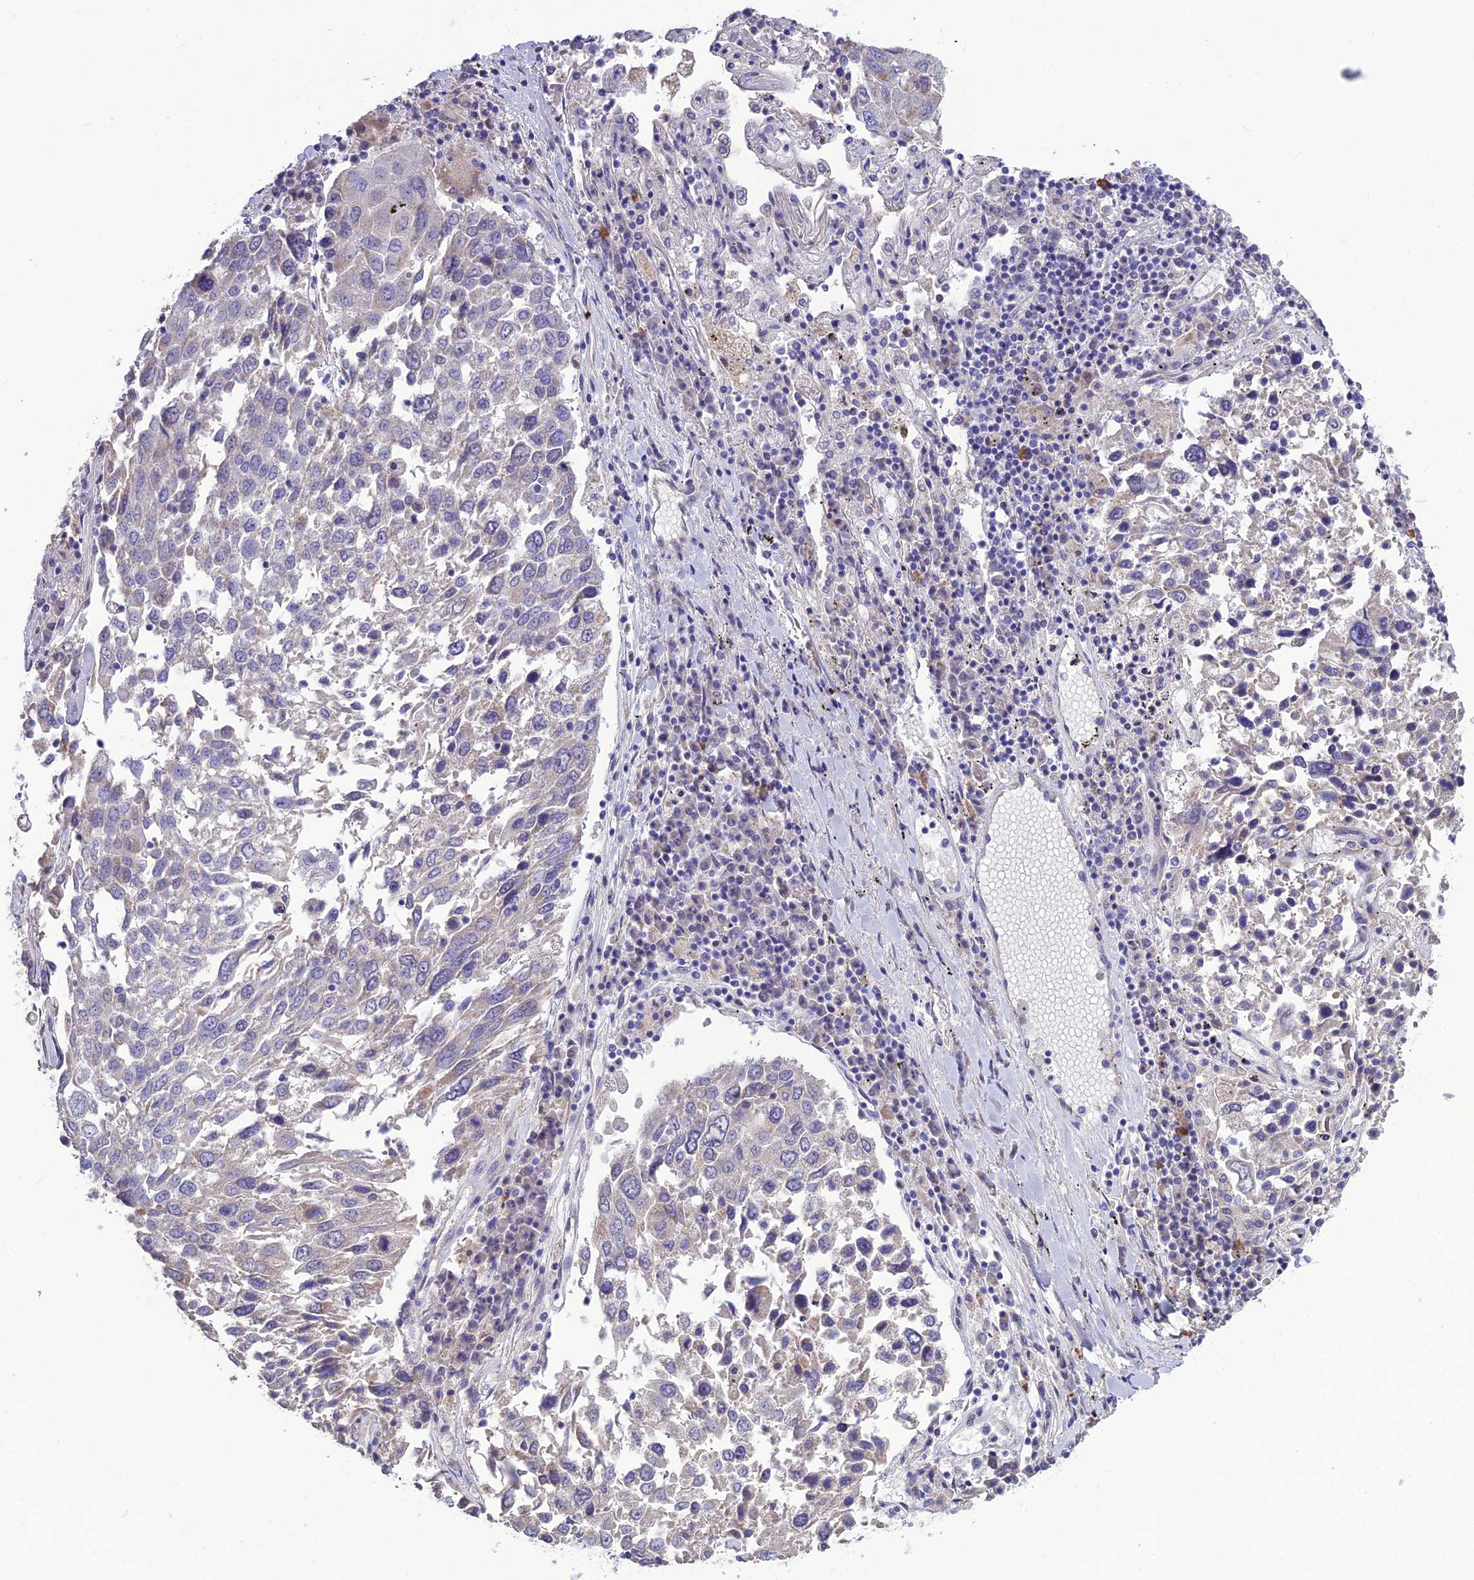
{"staining": {"intensity": "negative", "quantity": "none", "location": "none"}, "tissue": "lung cancer", "cell_type": "Tumor cells", "image_type": "cancer", "snomed": [{"axis": "morphology", "description": "Squamous cell carcinoma, NOS"}, {"axis": "topography", "description": "Lung"}], "caption": "Immunohistochemistry (IHC) of lung cancer exhibits no staining in tumor cells.", "gene": "BHMT2", "patient": {"sex": "male", "age": 65}}